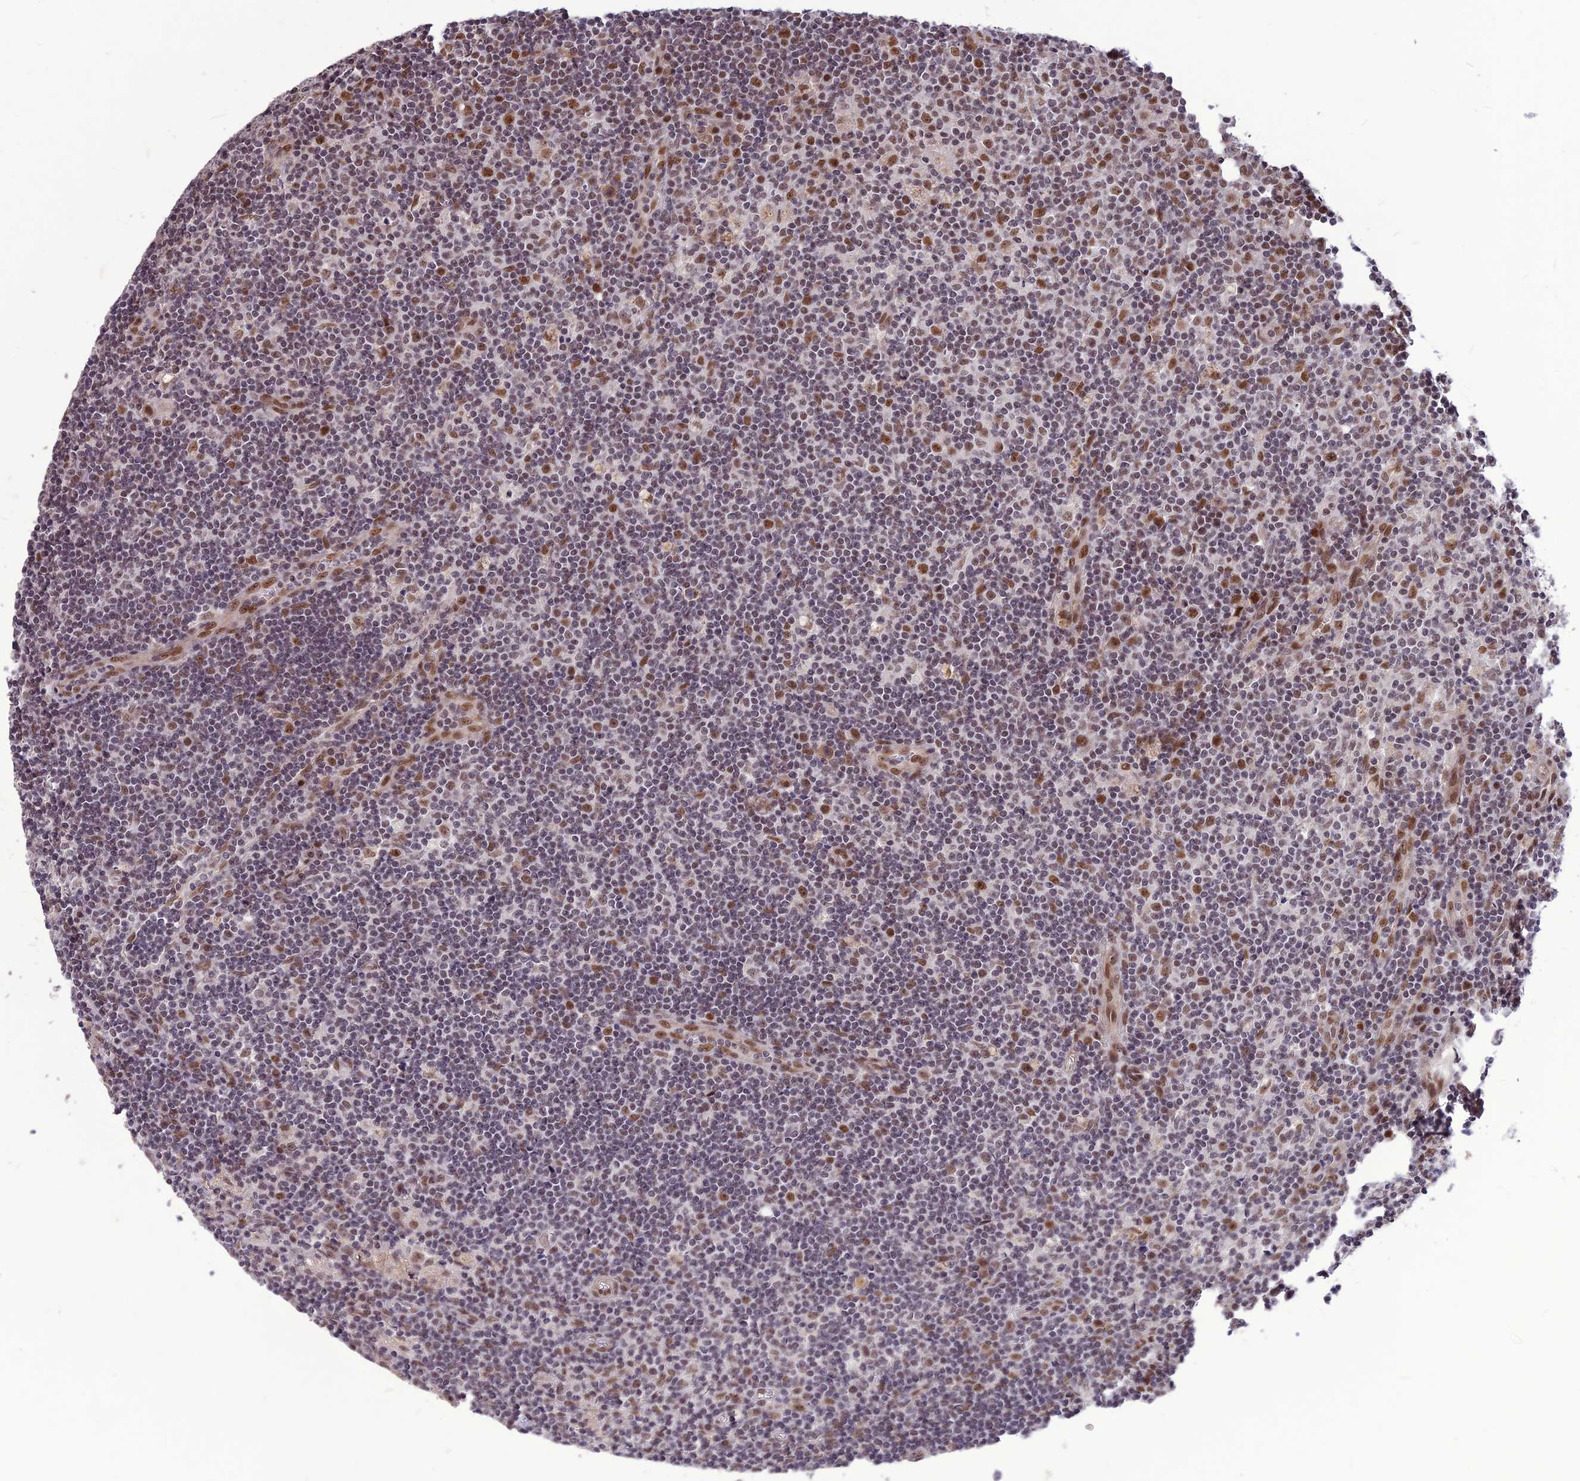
{"staining": {"intensity": "moderate", "quantity": ">75%", "location": "nuclear"}, "tissue": "lymph node", "cell_type": "Germinal center cells", "image_type": "normal", "snomed": [{"axis": "morphology", "description": "Normal tissue, NOS"}, {"axis": "topography", "description": "Lymph node"}], "caption": "Benign lymph node shows moderate nuclear staining in approximately >75% of germinal center cells, visualized by immunohistochemistry.", "gene": "DIS3", "patient": {"sex": "male", "age": 58}}